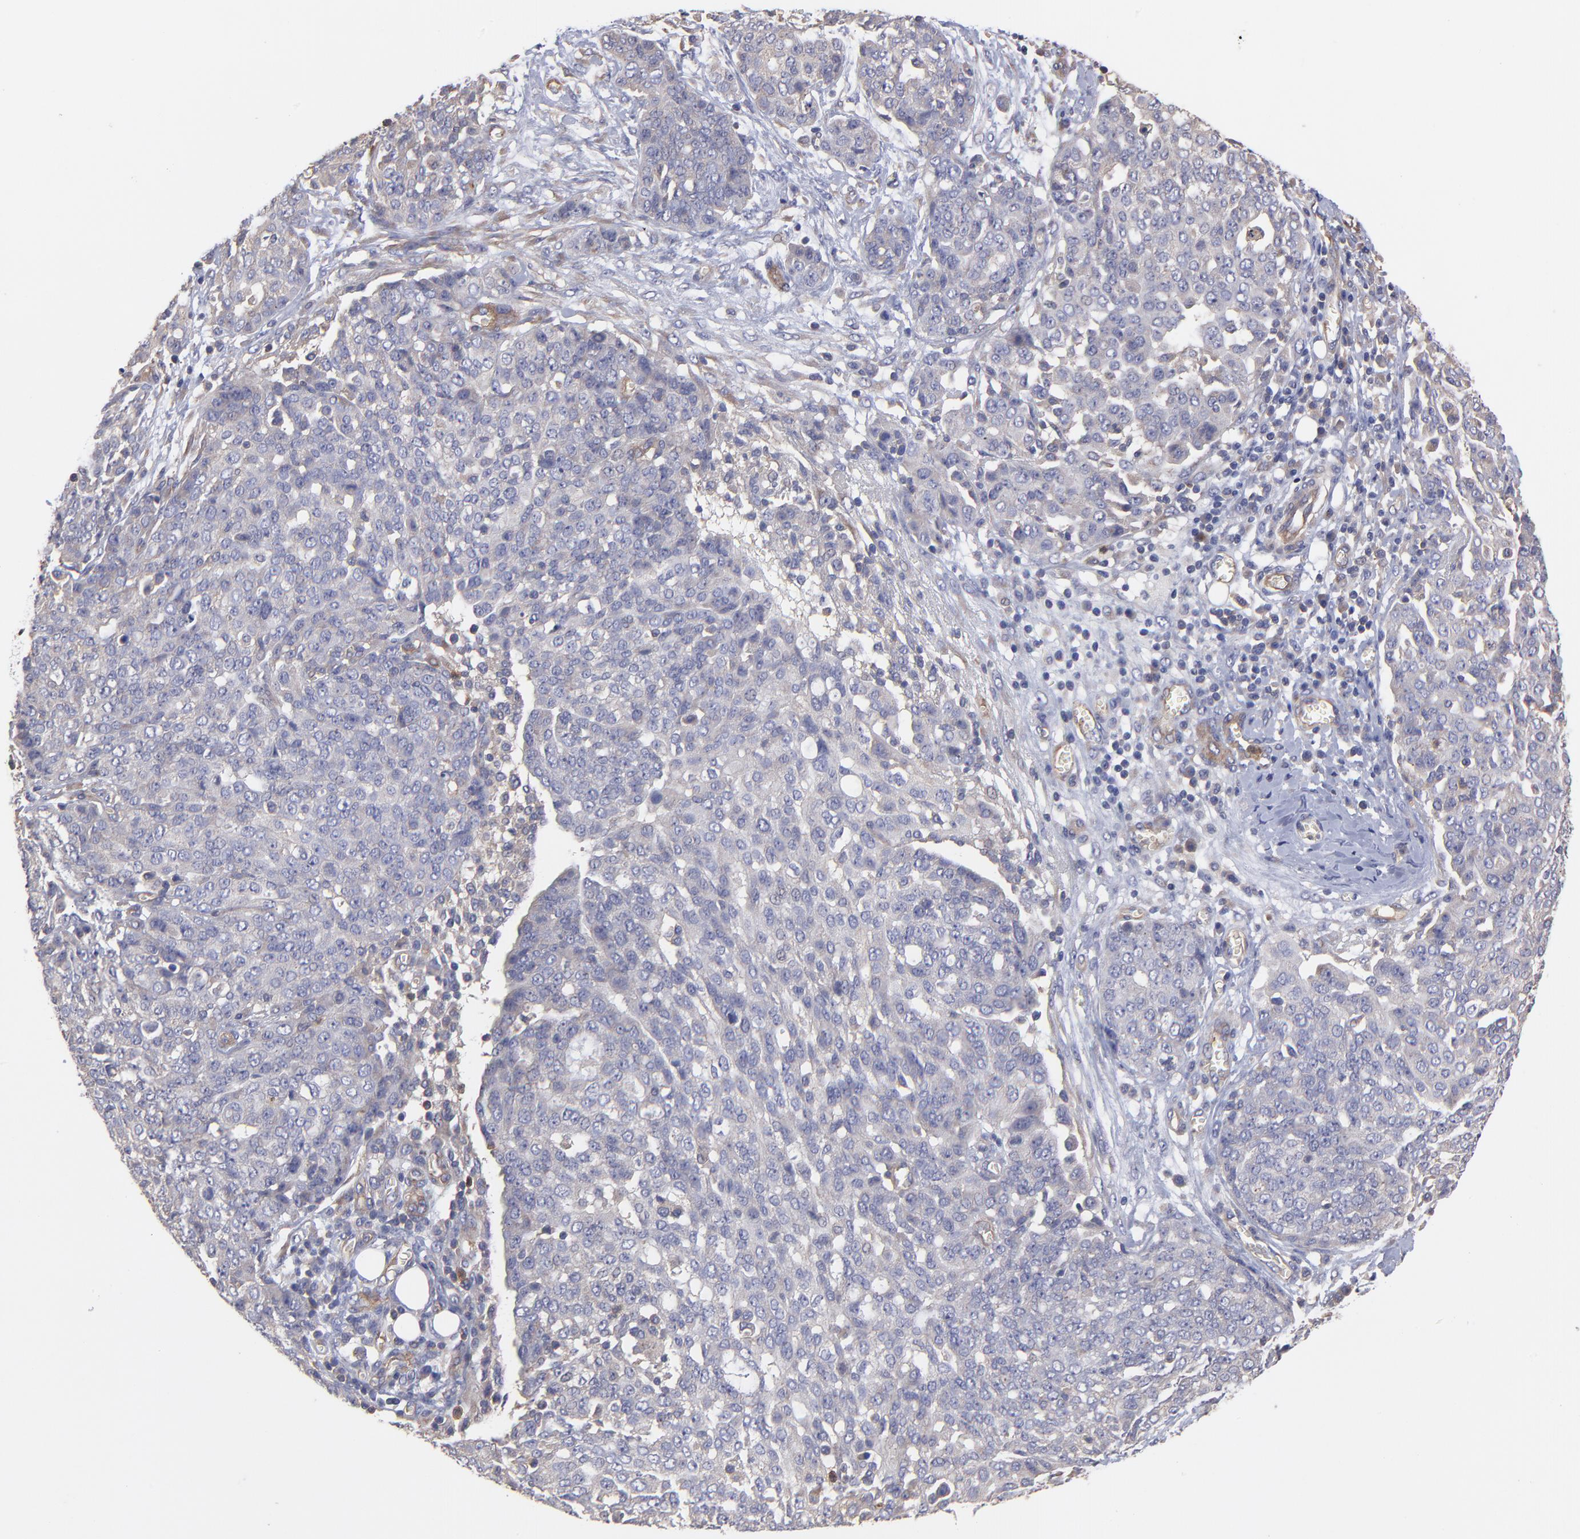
{"staining": {"intensity": "negative", "quantity": "none", "location": "none"}, "tissue": "ovarian cancer", "cell_type": "Tumor cells", "image_type": "cancer", "snomed": [{"axis": "morphology", "description": "Cystadenocarcinoma, serous, NOS"}, {"axis": "topography", "description": "Soft tissue"}, {"axis": "topography", "description": "Ovary"}], "caption": "A histopathology image of human ovarian cancer is negative for staining in tumor cells. The staining was performed using DAB (3,3'-diaminobenzidine) to visualize the protein expression in brown, while the nuclei were stained in blue with hematoxylin (Magnification: 20x).", "gene": "ASB7", "patient": {"sex": "female", "age": 57}}